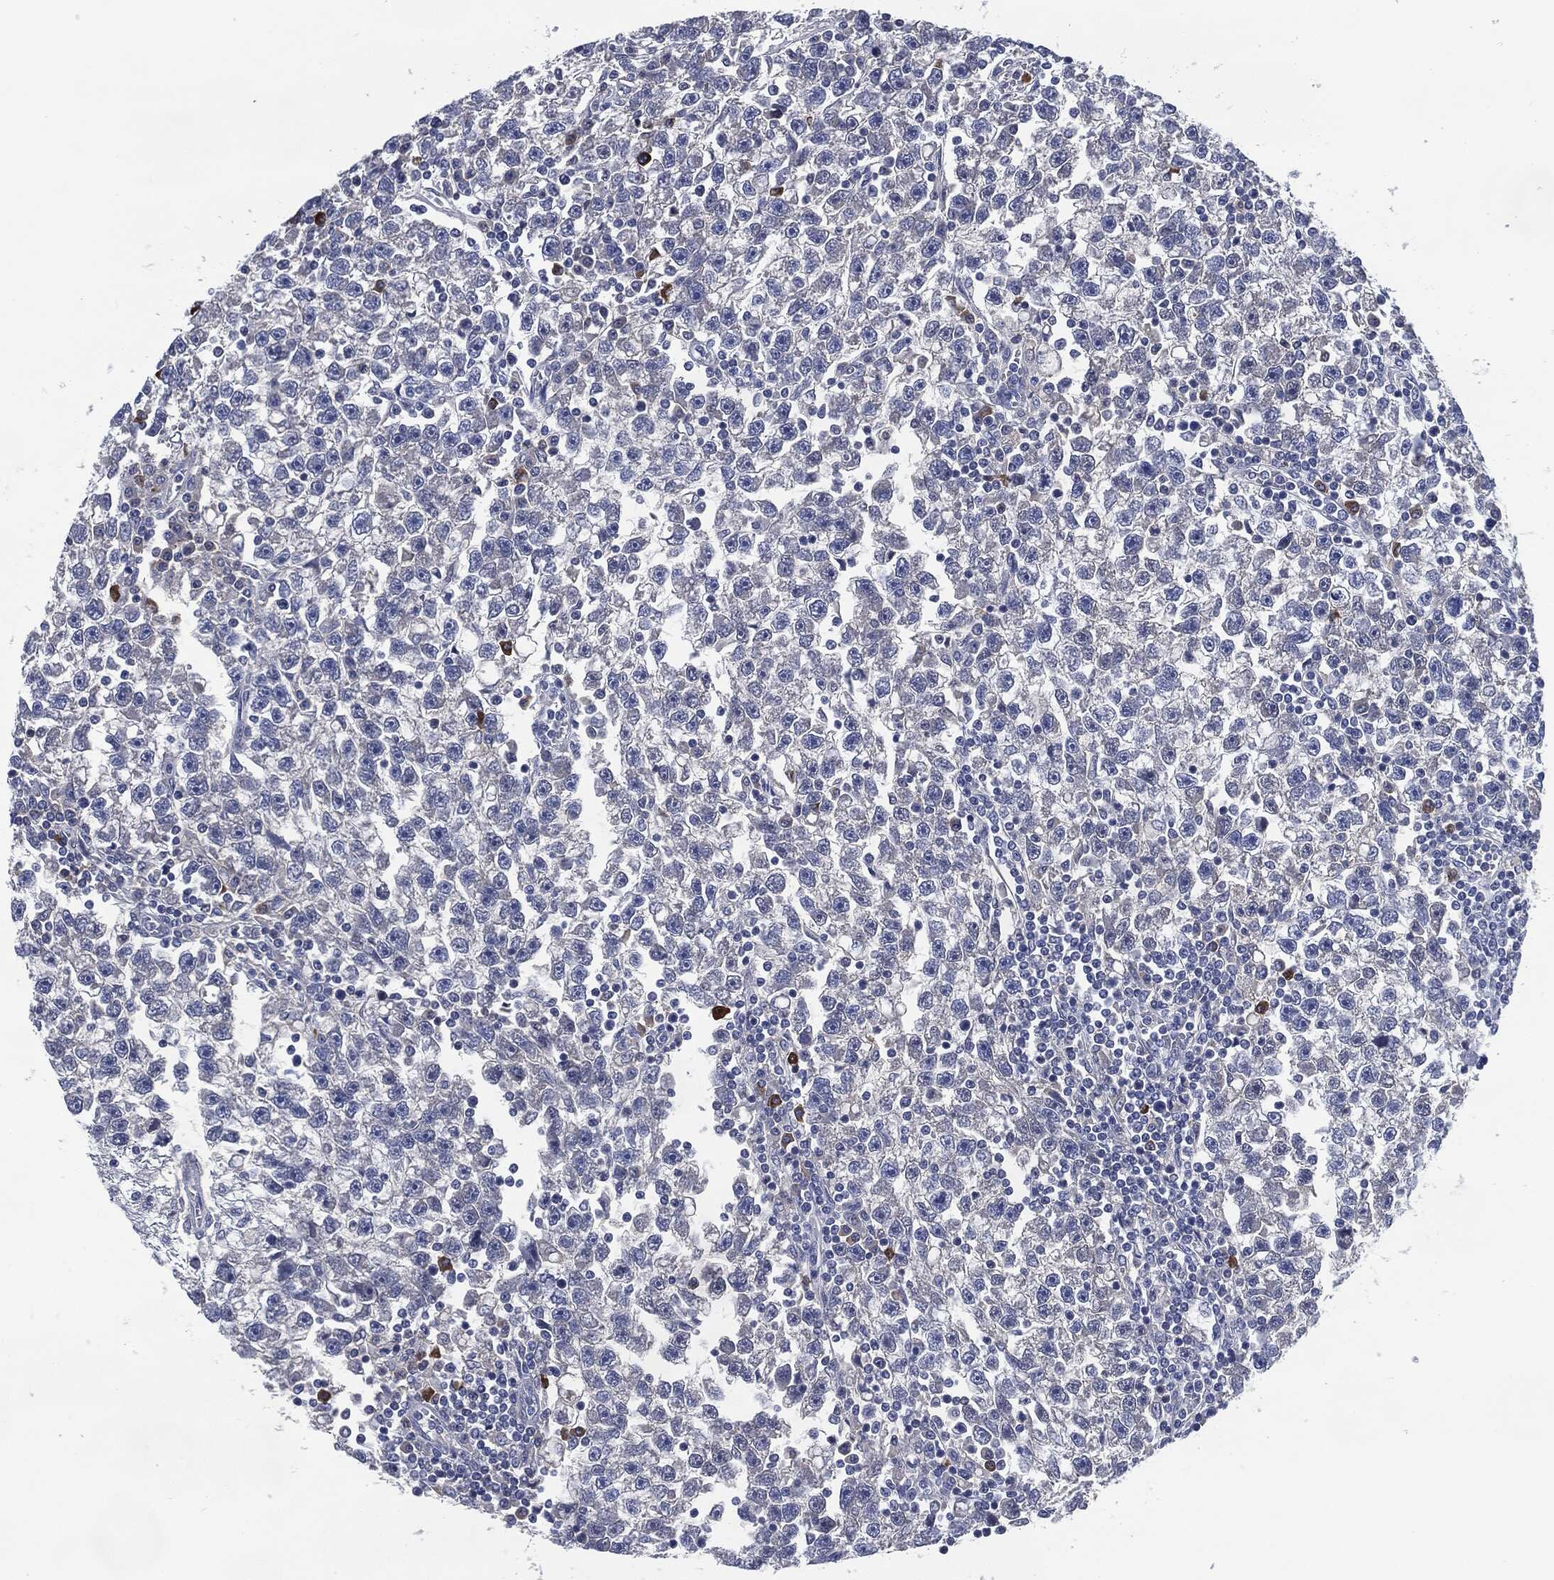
{"staining": {"intensity": "negative", "quantity": "none", "location": "none"}, "tissue": "testis cancer", "cell_type": "Tumor cells", "image_type": "cancer", "snomed": [{"axis": "morphology", "description": "Seminoma, NOS"}, {"axis": "topography", "description": "Testis"}], "caption": "IHC photomicrograph of neoplastic tissue: testis seminoma stained with DAB shows no significant protein staining in tumor cells. Nuclei are stained in blue.", "gene": "CD27", "patient": {"sex": "male", "age": 47}}